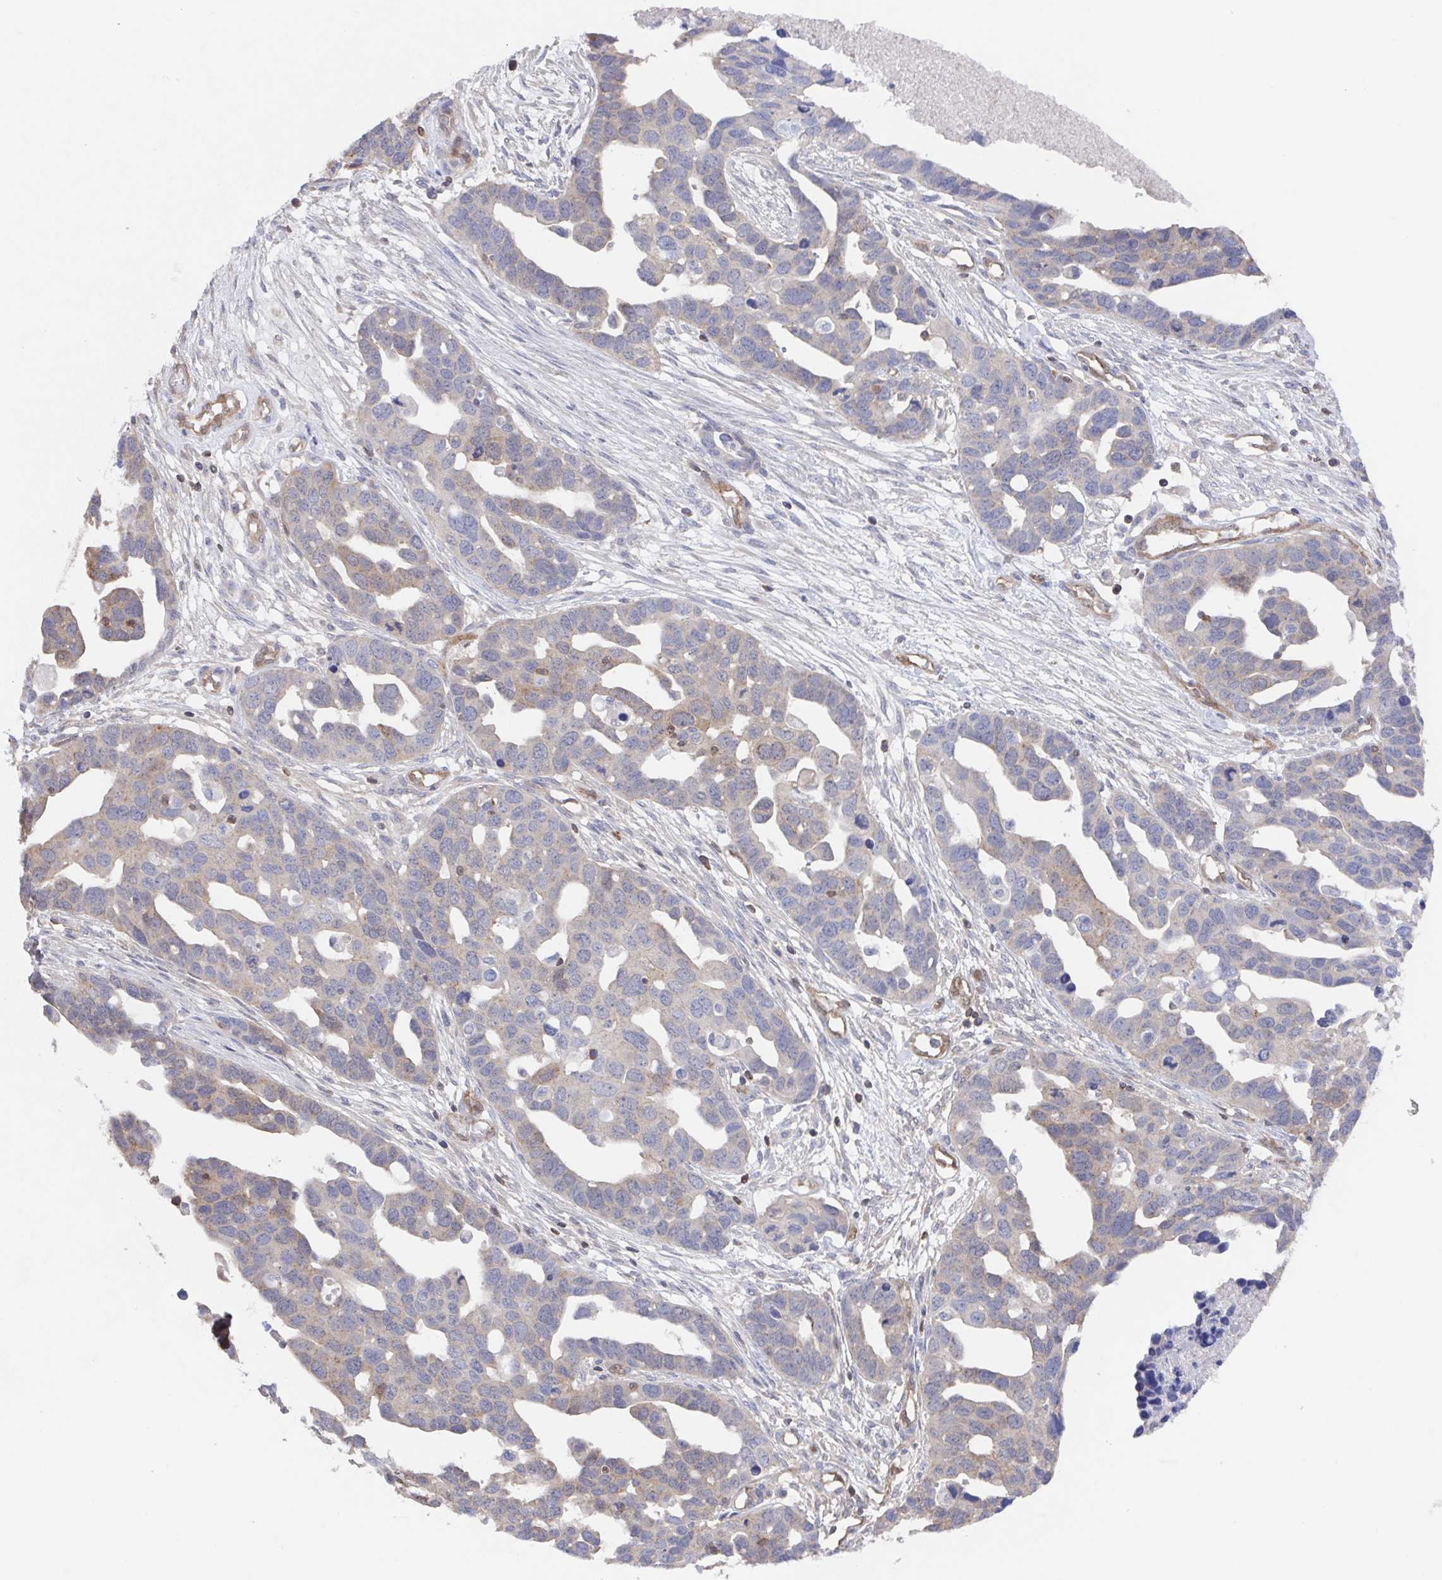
{"staining": {"intensity": "weak", "quantity": "<25%", "location": "cytoplasmic/membranous"}, "tissue": "ovarian cancer", "cell_type": "Tumor cells", "image_type": "cancer", "snomed": [{"axis": "morphology", "description": "Cystadenocarcinoma, serous, NOS"}, {"axis": "topography", "description": "Ovary"}], "caption": "Immunohistochemistry (IHC) image of ovarian serous cystadenocarcinoma stained for a protein (brown), which reveals no positivity in tumor cells.", "gene": "AGFG2", "patient": {"sex": "female", "age": 54}}